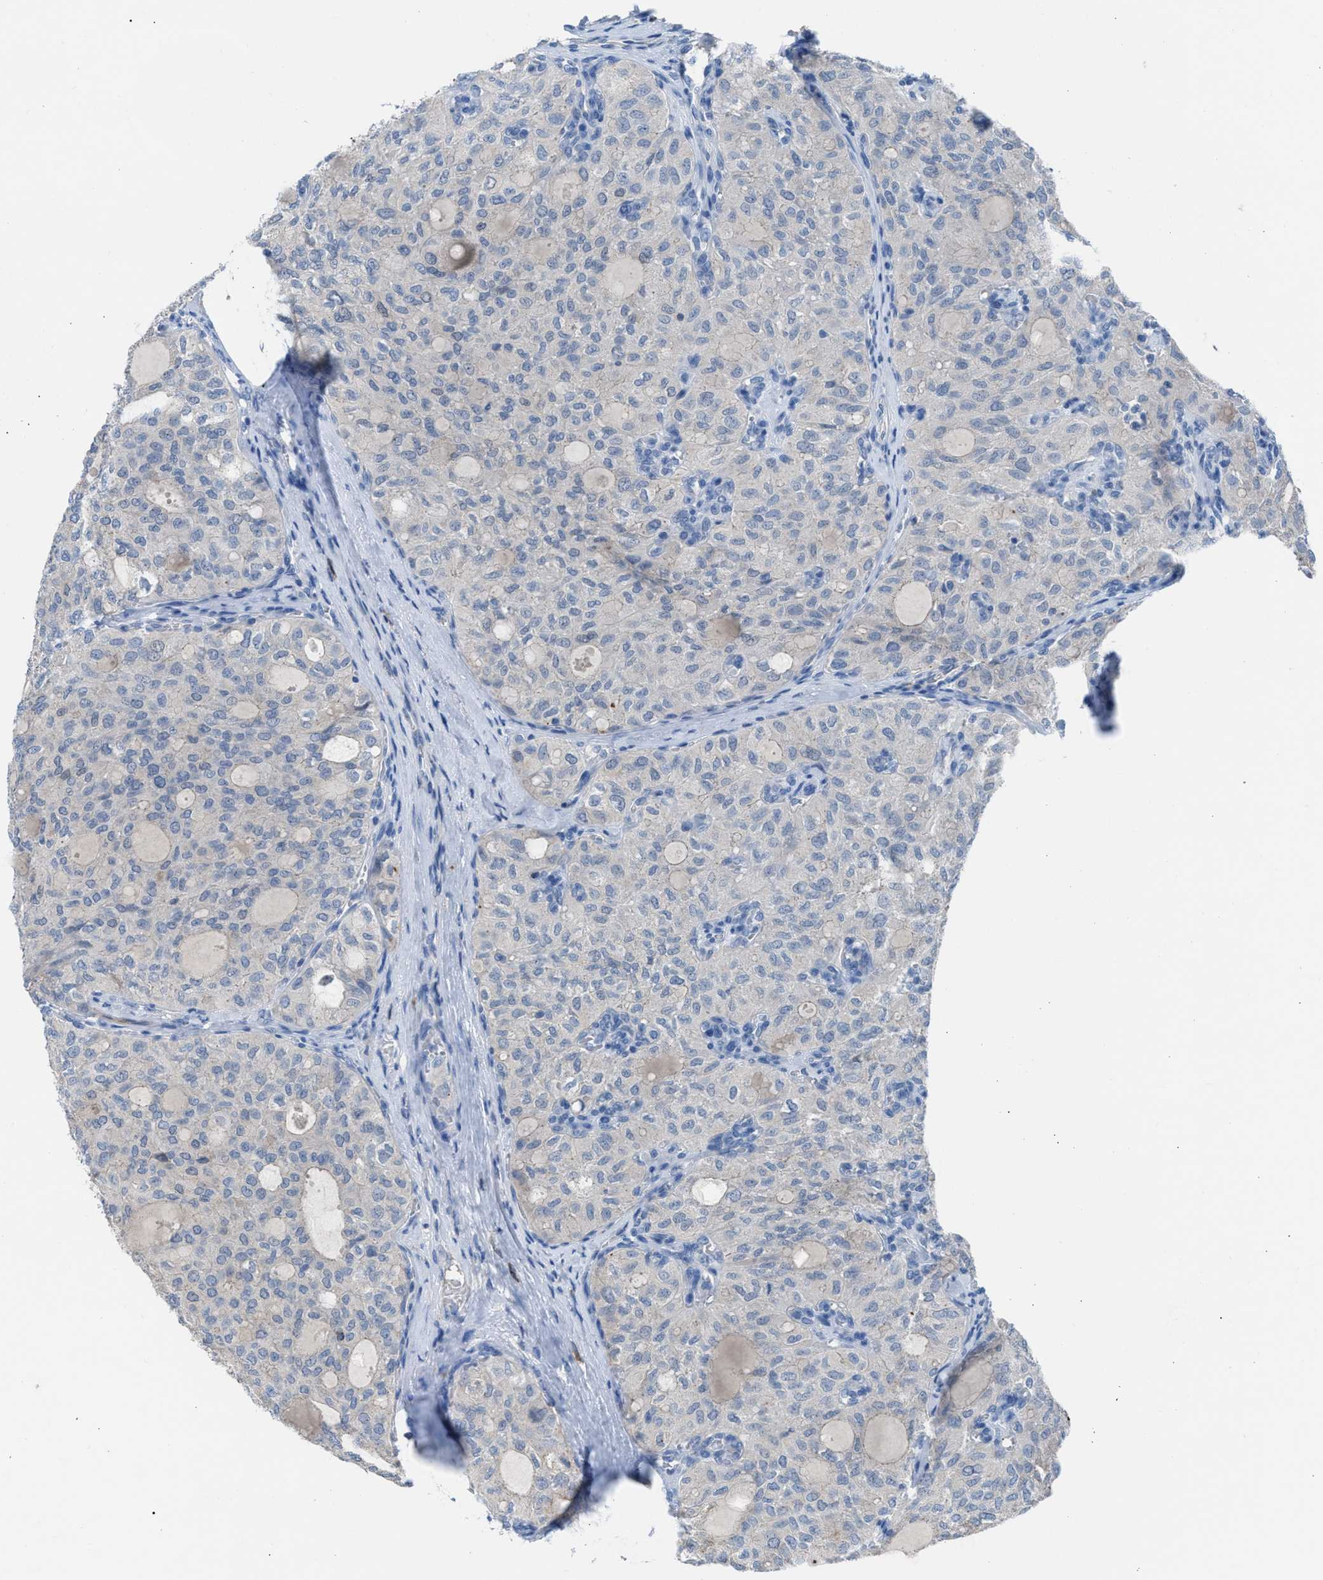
{"staining": {"intensity": "negative", "quantity": "none", "location": "none"}, "tissue": "thyroid cancer", "cell_type": "Tumor cells", "image_type": "cancer", "snomed": [{"axis": "morphology", "description": "Follicular adenoma carcinoma, NOS"}, {"axis": "topography", "description": "Thyroid gland"}], "caption": "Immunohistochemistry (IHC) image of follicular adenoma carcinoma (thyroid) stained for a protein (brown), which displays no positivity in tumor cells. (Brightfield microscopy of DAB (3,3'-diaminobenzidine) immunohistochemistry (IHC) at high magnification).", "gene": "CLEC10A", "patient": {"sex": "male", "age": 75}}